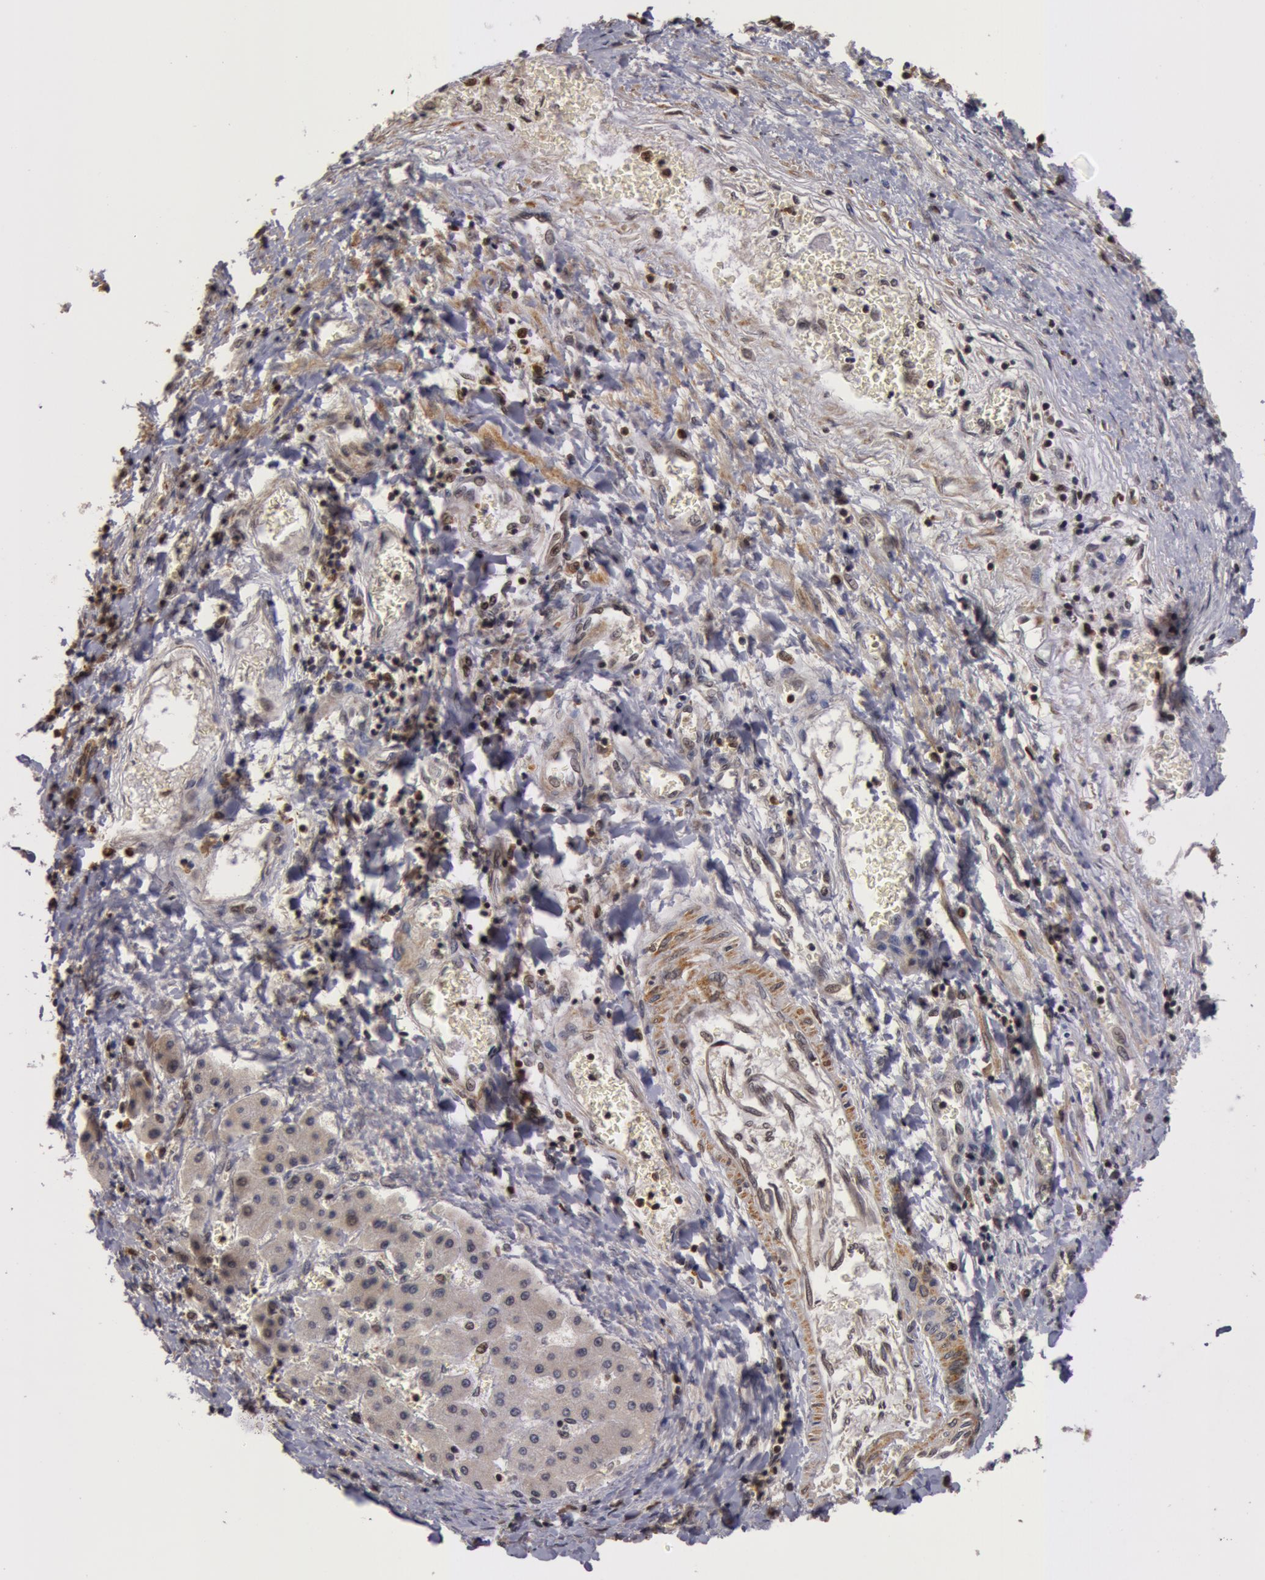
{"staining": {"intensity": "weak", "quantity": "<25%", "location": "nuclear"}, "tissue": "liver cancer", "cell_type": "Tumor cells", "image_type": "cancer", "snomed": [{"axis": "morphology", "description": "Carcinoma, Hepatocellular, NOS"}, {"axis": "topography", "description": "Liver"}], "caption": "The photomicrograph demonstrates no significant positivity in tumor cells of liver cancer.", "gene": "ZNF350", "patient": {"sex": "male", "age": 24}}